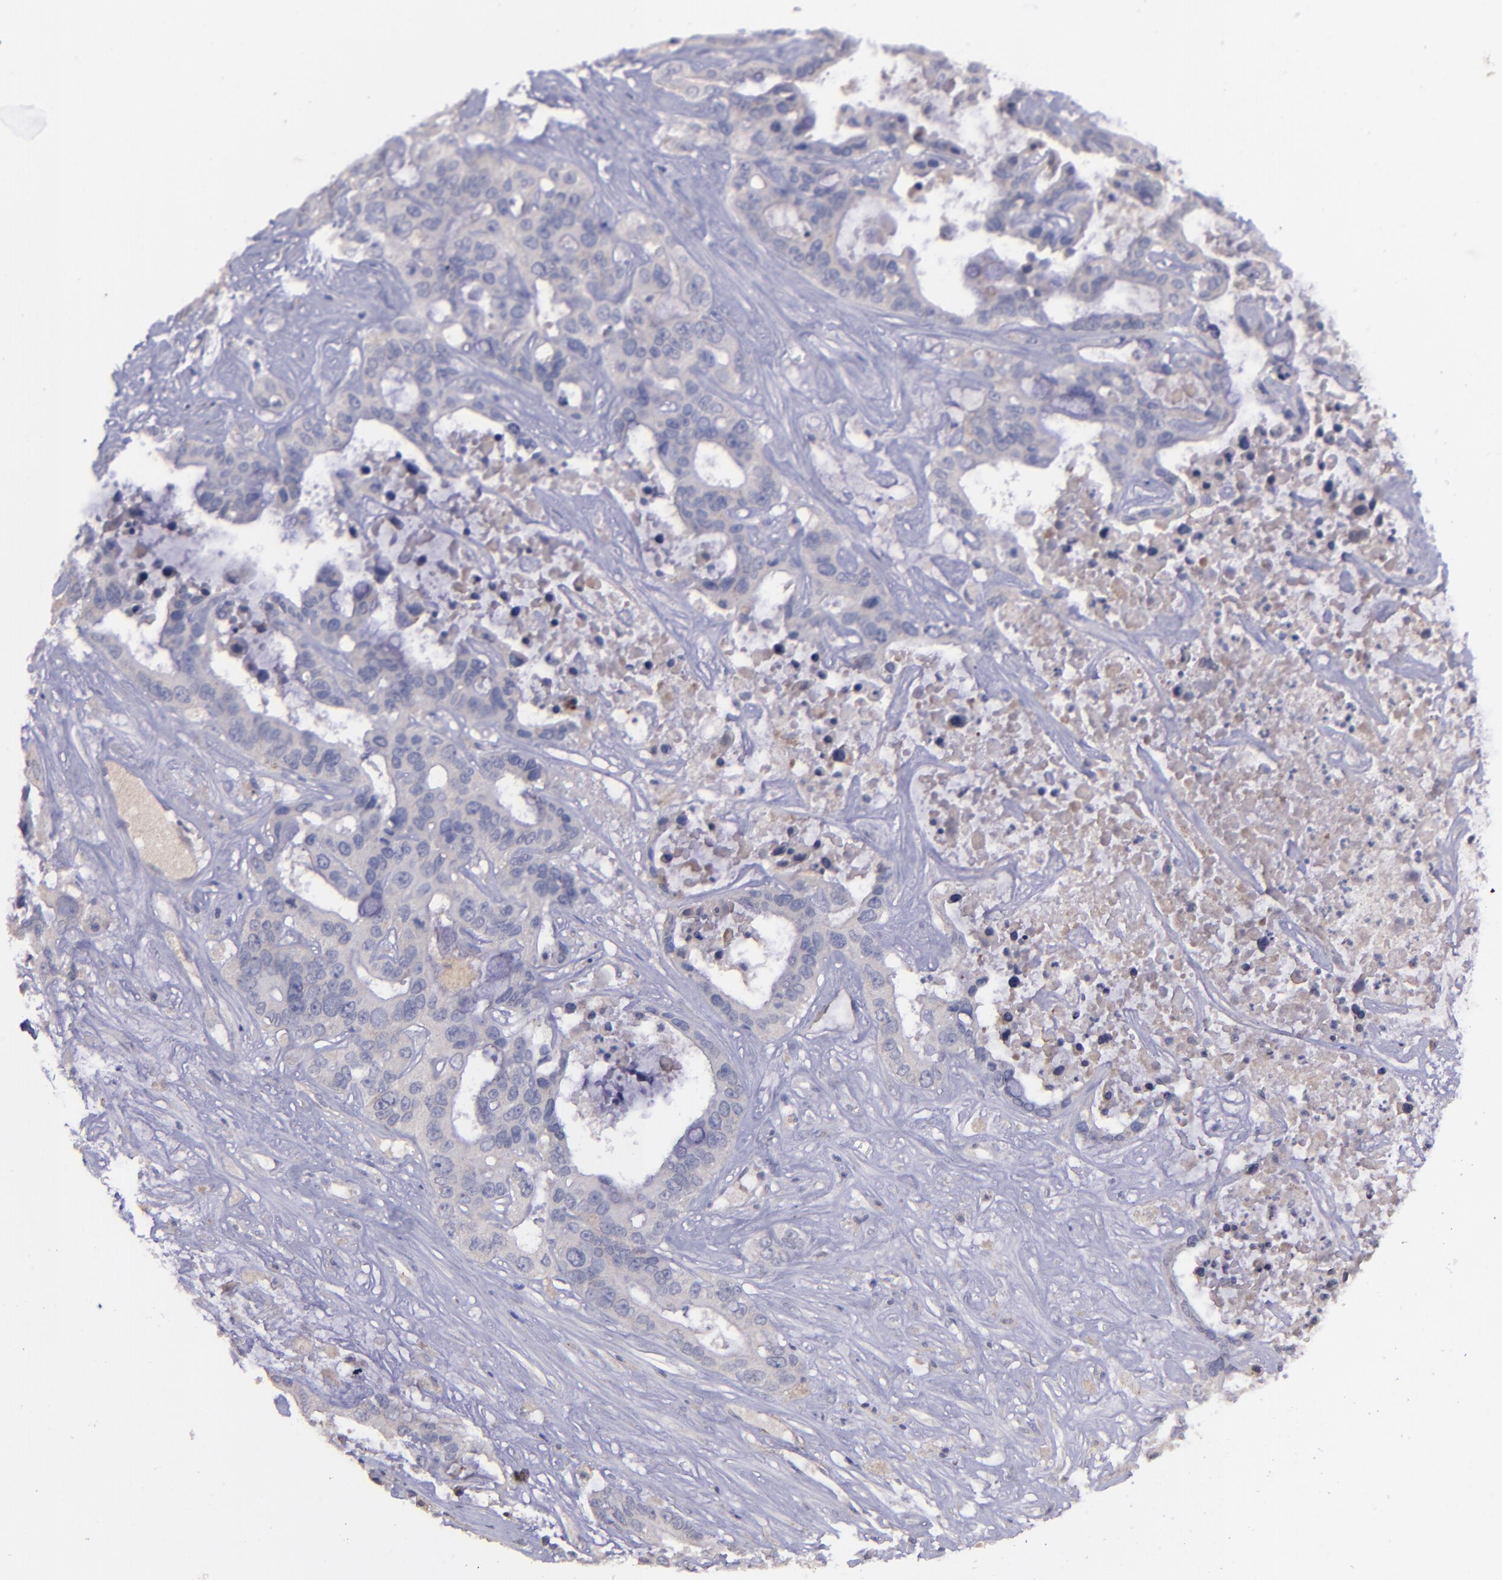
{"staining": {"intensity": "weak", "quantity": "<25%", "location": "cytoplasmic/membranous"}, "tissue": "liver cancer", "cell_type": "Tumor cells", "image_type": "cancer", "snomed": [{"axis": "morphology", "description": "Cholangiocarcinoma"}, {"axis": "topography", "description": "Liver"}], "caption": "High magnification brightfield microscopy of liver cancer stained with DAB (3,3'-diaminobenzidine) (brown) and counterstained with hematoxylin (blue): tumor cells show no significant staining. The staining was performed using DAB to visualize the protein expression in brown, while the nuclei were stained in blue with hematoxylin (Magnification: 20x).", "gene": "MASP1", "patient": {"sex": "female", "age": 65}}